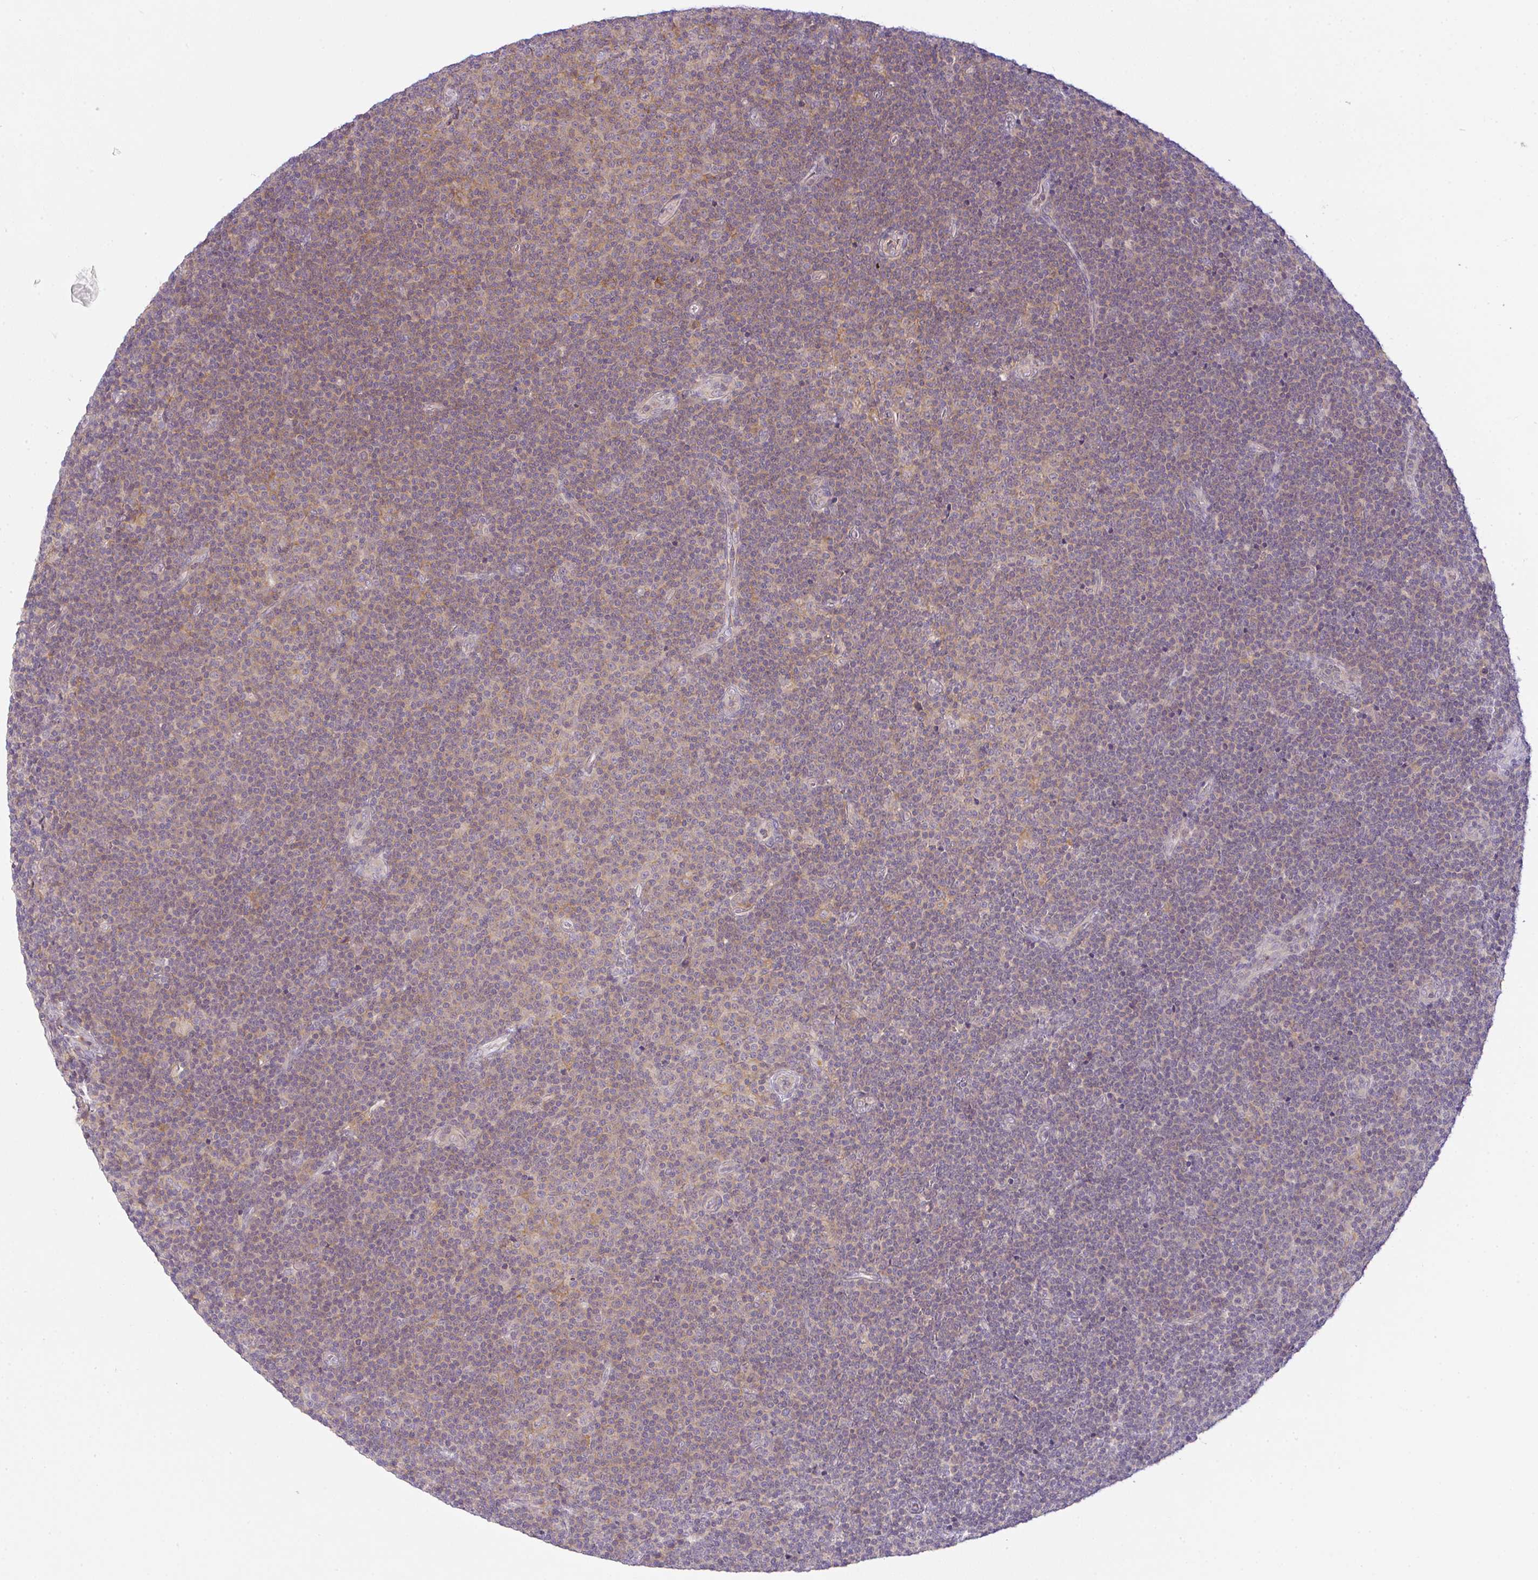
{"staining": {"intensity": "negative", "quantity": "none", "location": "none"}, "tissue": "lymphoma", "cell_type": "Tumor cells", "image_type": "cancer", "snomed": [{"axis": "morphology", "description": "Malignant lymphoma, non-Hodgkin's type, Low grade"}, {"axis": "topography", "description": "Lymph node"}], "caption": "Human low-grade malignant lymphoma, non-Hodgkin's type stained for a protein using immunohistochemistry demonstrates no expression in tumor cells.", "gene": "CSE1L", "patient": {"sex": "male", "age": 48}}